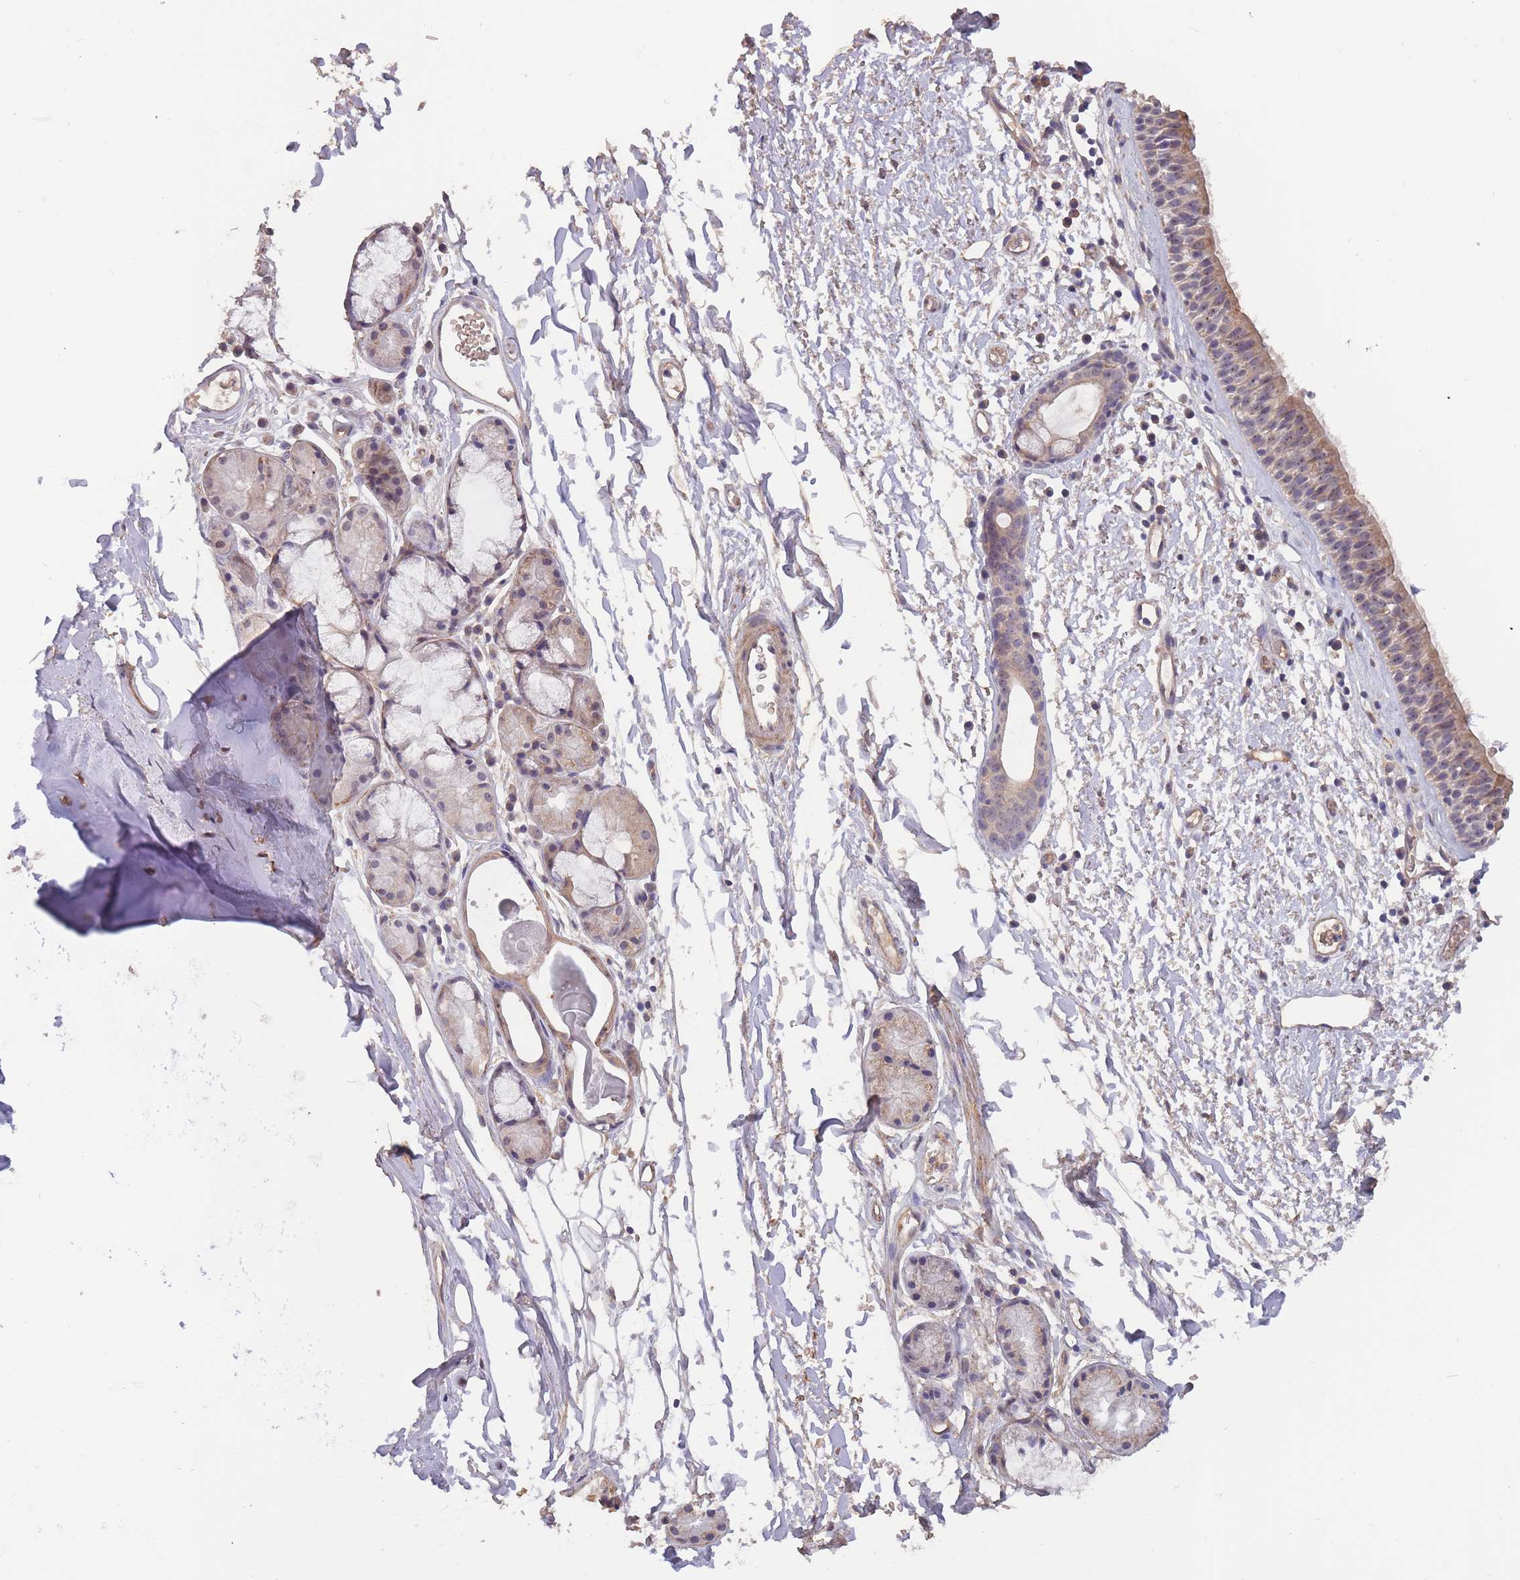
{"staining": {"intensity": "moderate", "quantity": "25%-75%", "location": "cytoplasmic/membranous,nuclear"}, "tissue": "nasopharynx", "cell_type": "Respiratory epithelial cells", "image_type": "normal", "snomed": [{"axis": "morphology", "description": "Normal tissue, NOS"}, {"axis": "topography", "description": "Cartilage tissue"}, {"axis": "topography", "description": "Nasopharynx"}], "caption": "Respiratory epithelial cells show medium levels of moderate cytoplasmic/membranous,nuclear positivity in about 25%-75% of cells in normal nasopharynx. (DAB IHC with brightfield microscopy, high magnification).", "gene": "KIAA1755", "patient": {"sex": "male", "age": 56}}